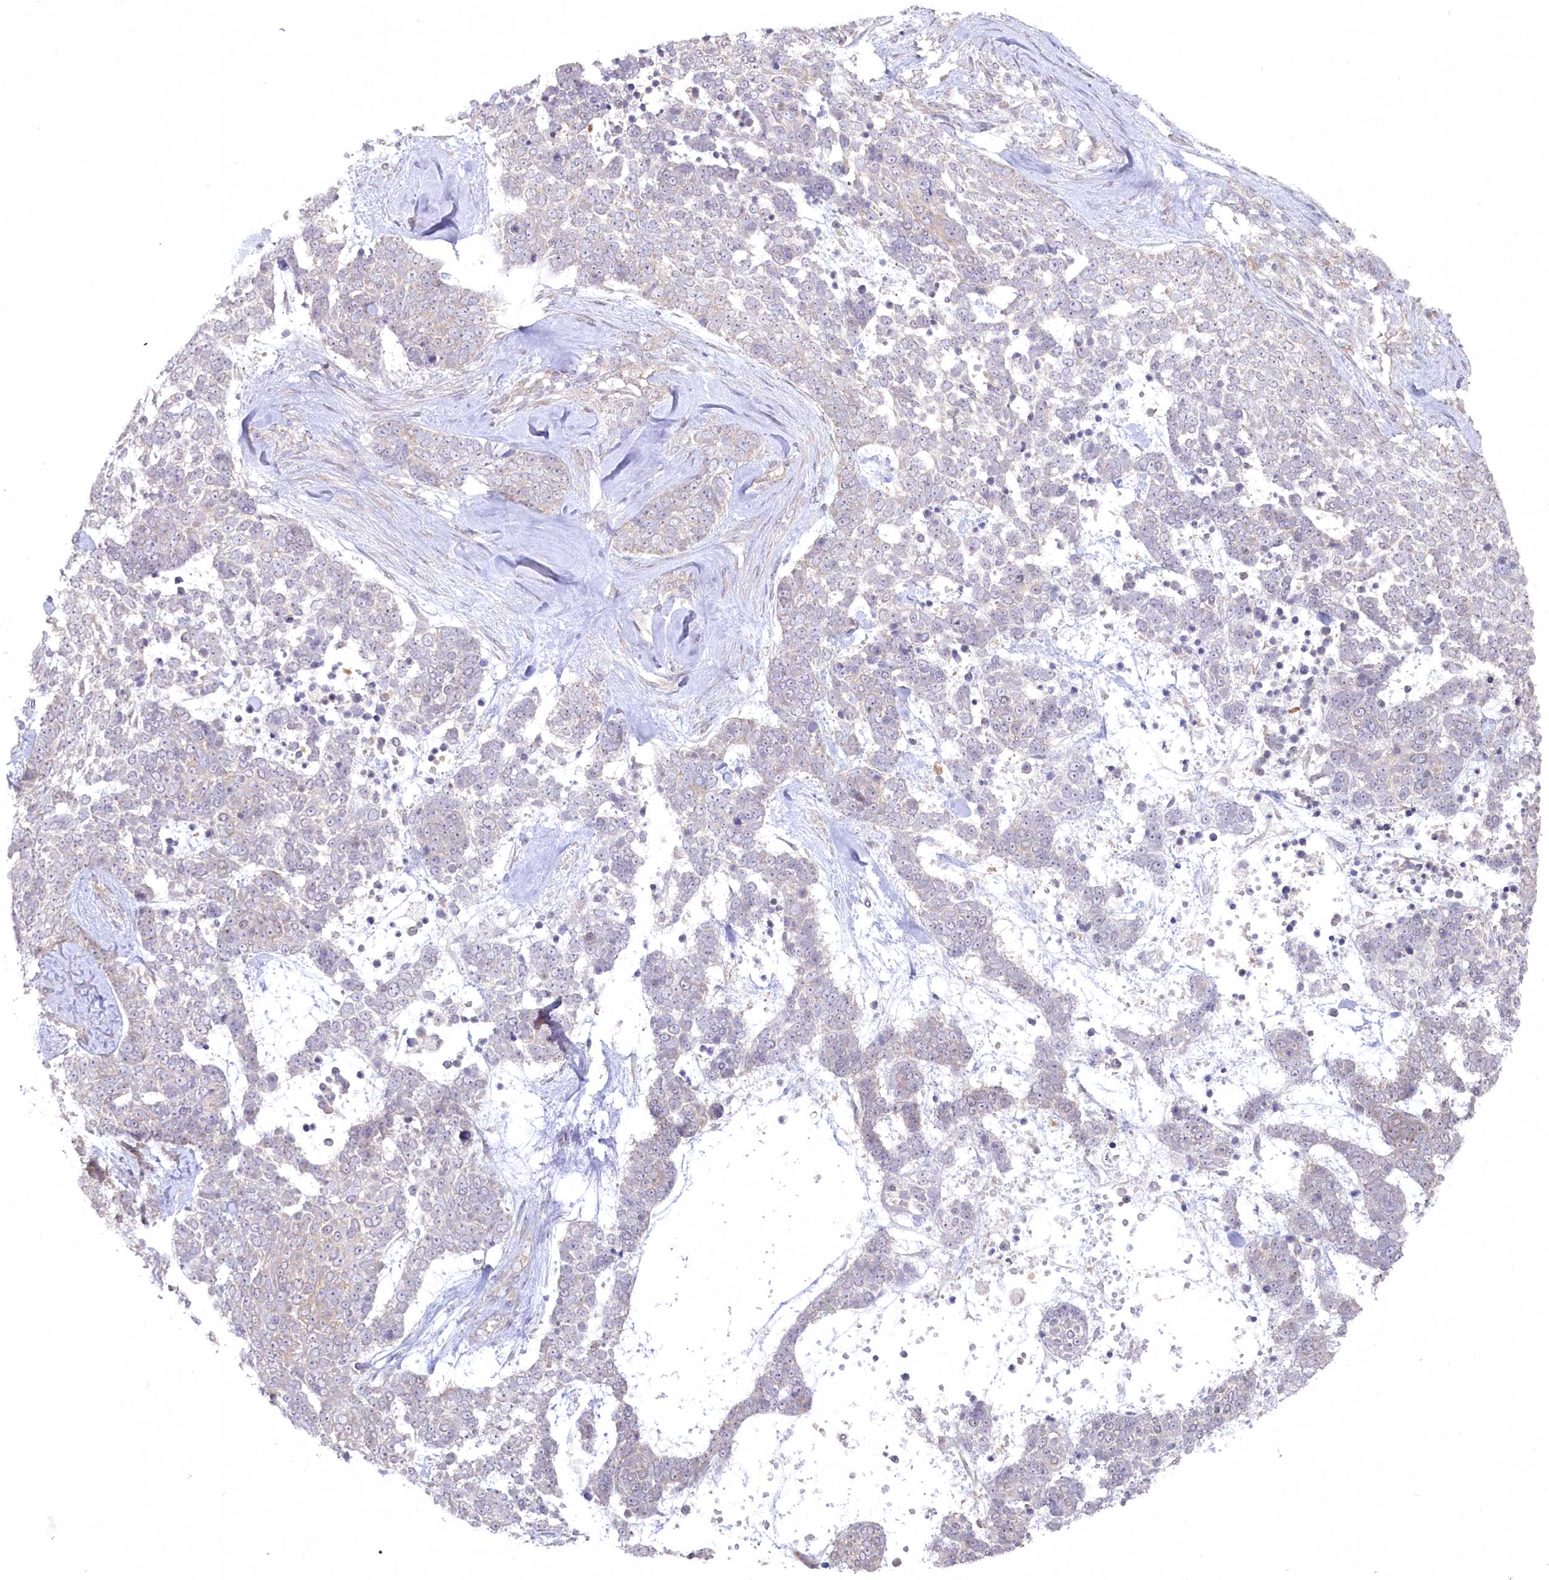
{"staining": {"intensity": "negative", "quantity": "none", "location": "none"}, "tissue": "skin cancer", "cell_type": "Tumor cells", "image_type": "cancer", "snomed": [{"axis": "morphology", "description": "Basal cell carcinoma"}, {"axis": "topography", "description": "Skin"}], "caption": "A histopathology image of skin basal cell carcinoma stained for a protein displays no brown staining in tumor cells.", "gene": "AAMDC", "patient": {"sex": "female", "age": 81}}